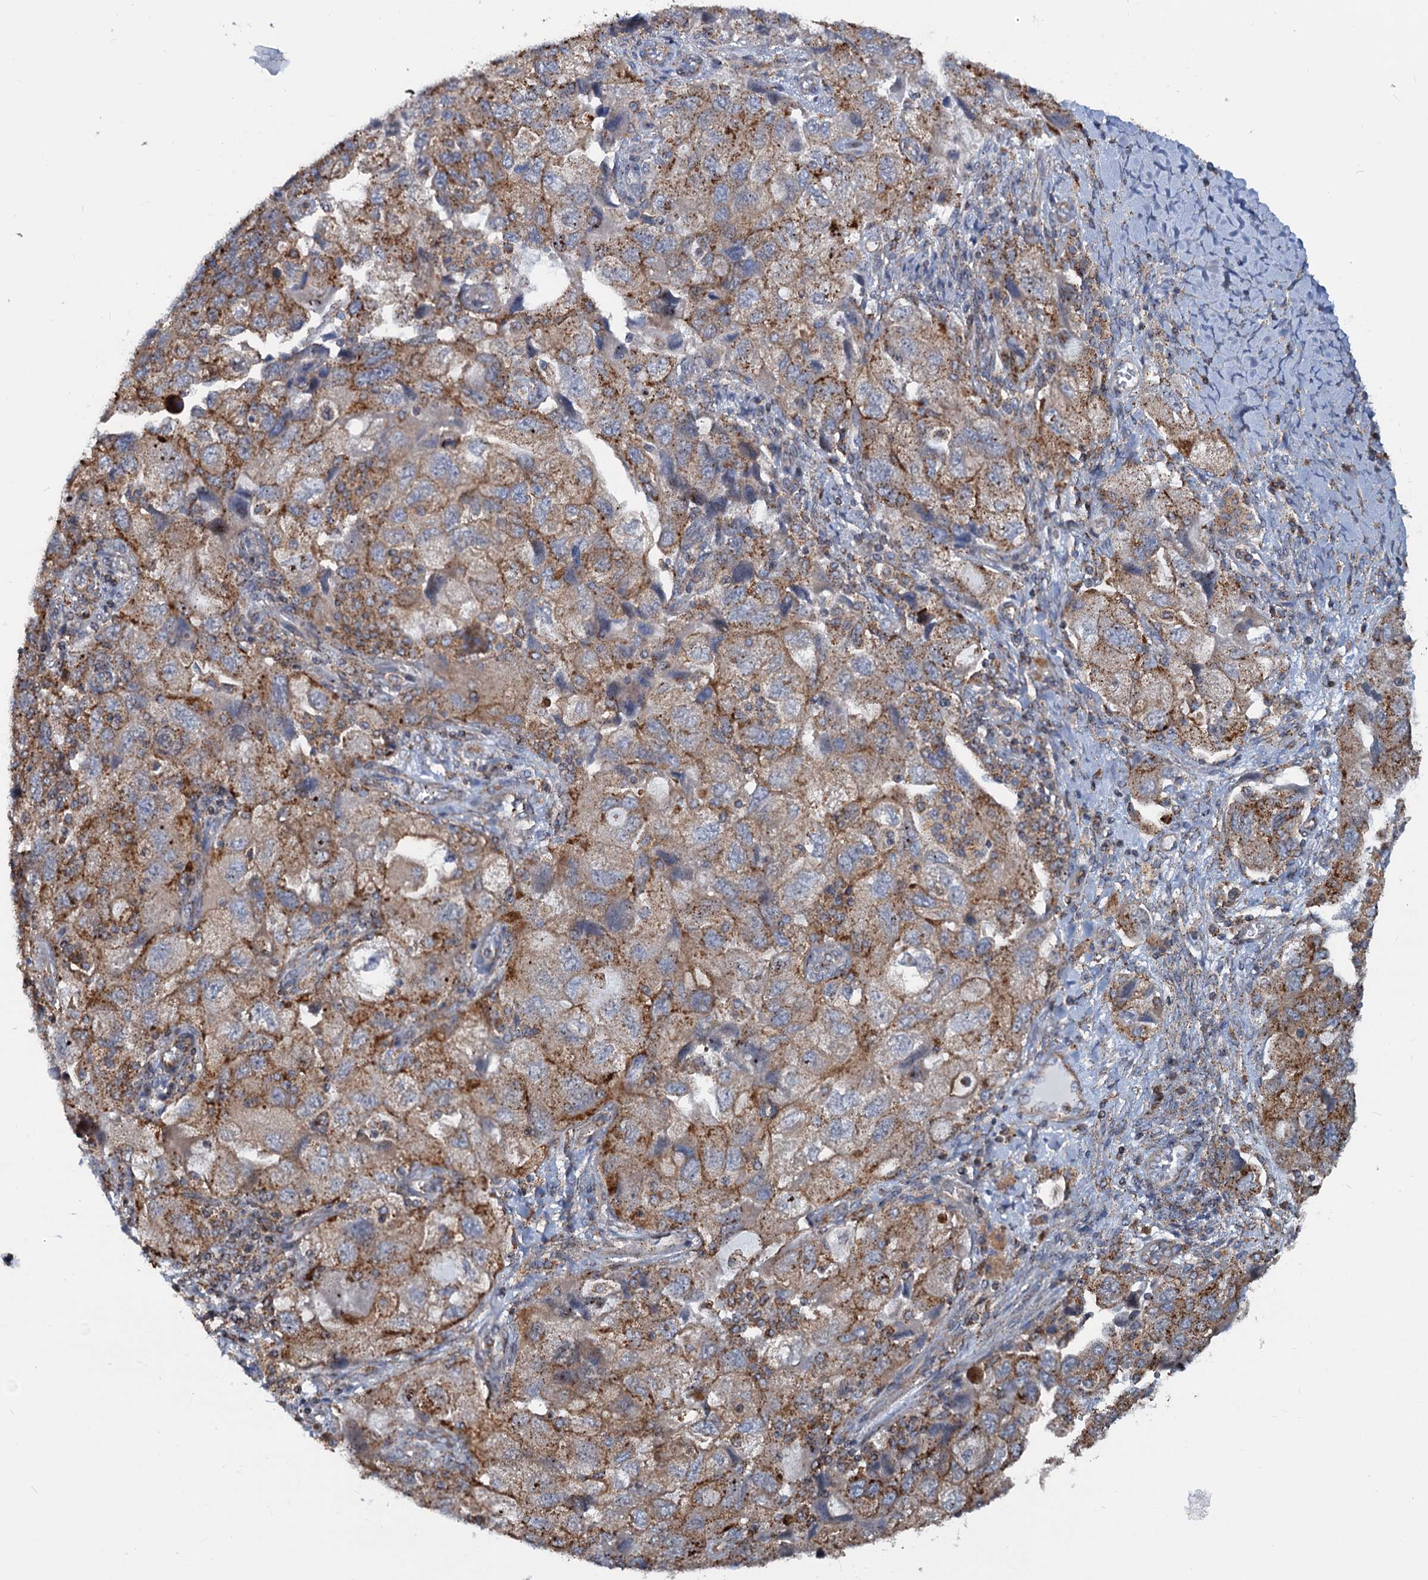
{"staining": {"intensity": "moderate", "quantity": ">75%", "location": "cytoplasmic/membranous"}, "tissue": "ovarian cancer", "cell_type": "Tumor cells", "image_type": "cancer", "snomed": [{"axis": "morphology", "description": "Carcinoma, NOS"}, {"axis": "morphology", "description": "Cystadenocarcinoma, serous, NOS"}, {"axis": "topography", "description": "Ovary"}], "caption": "The immunohistochemical stain highlights moderate cytoplasmic/membranous expression in tumor cells of carcinoma (ovarian) tissue.", "gene": "PSEN1", "patient": {"sex": "female", "age": 69}}